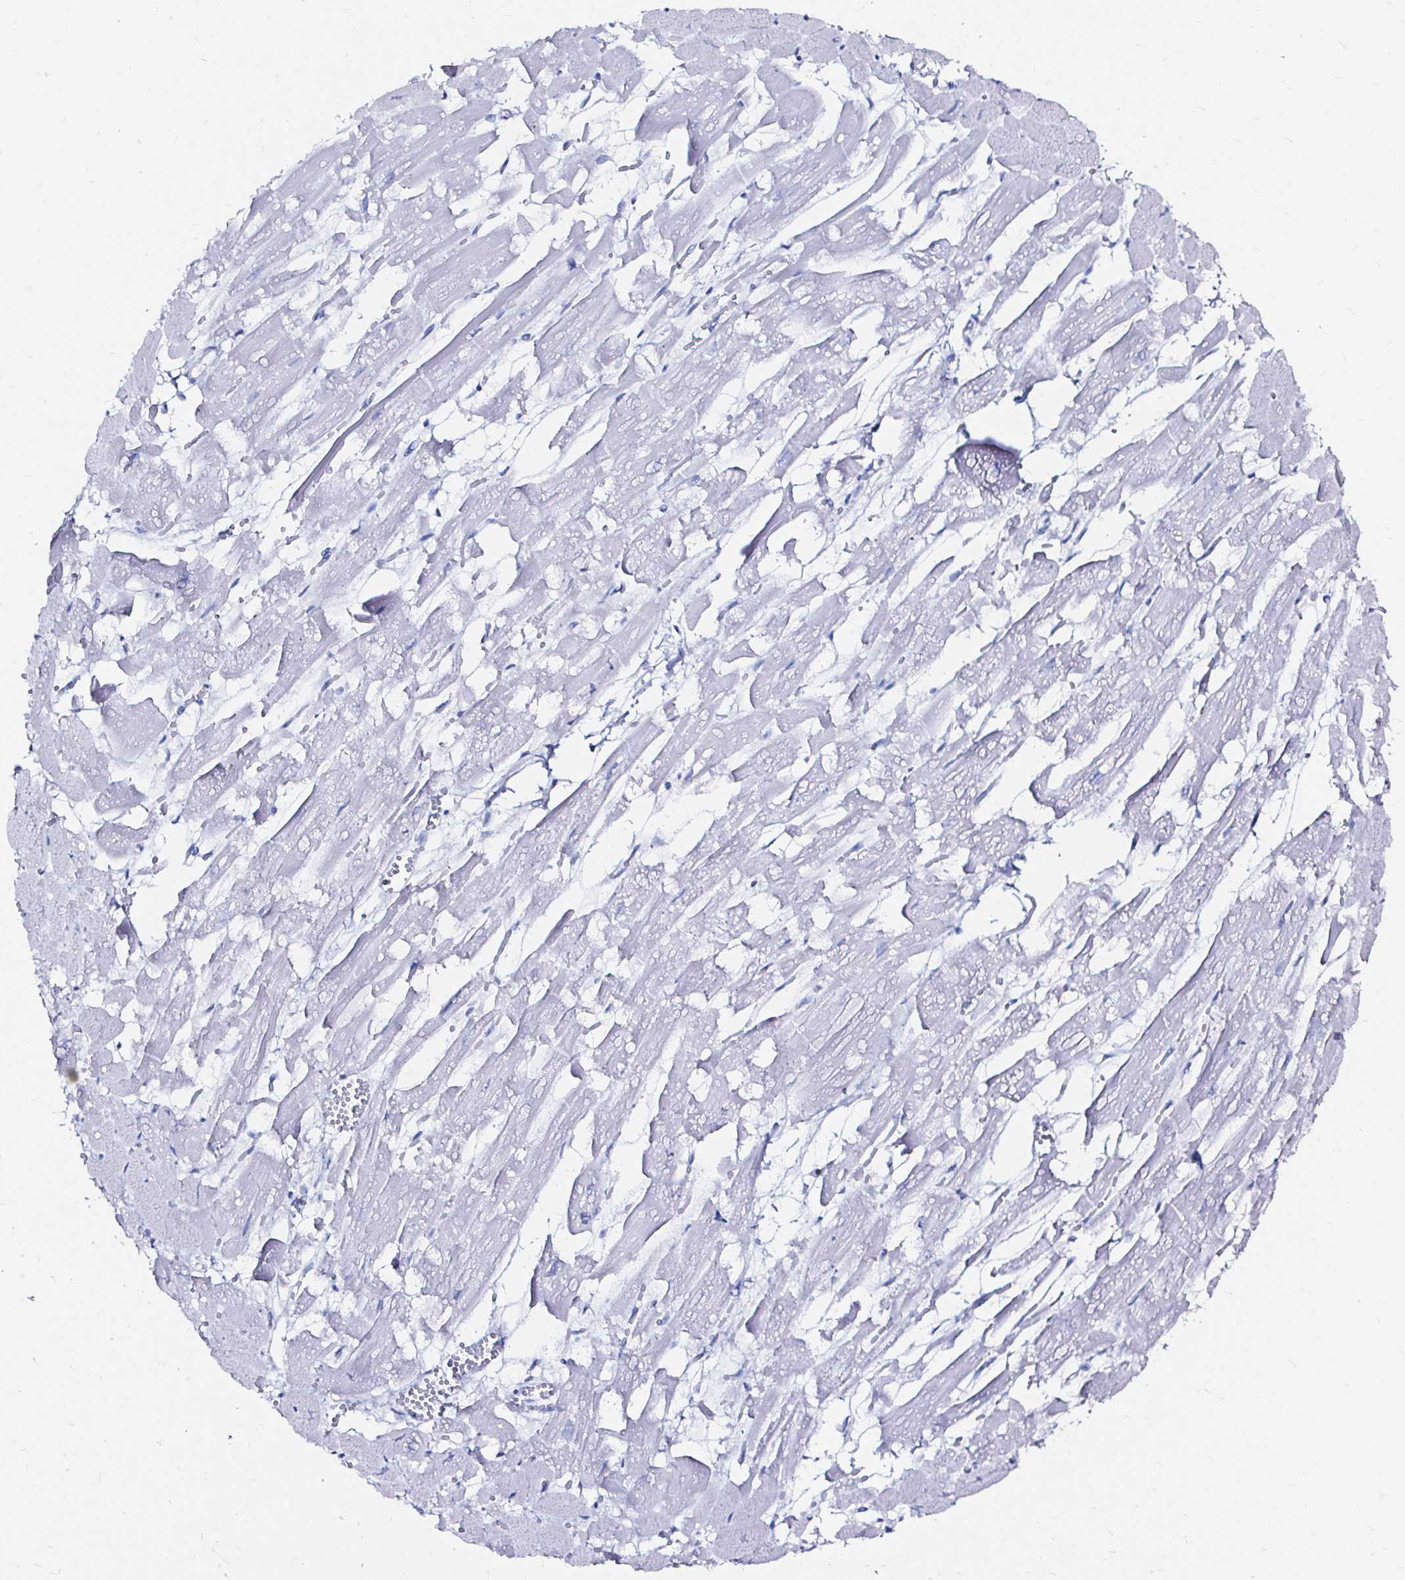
{"staining": {"intensity": "negative", "quantity": "none", "location": "none"}, "tissue": "heart muscle", "cell_type": "Cardiomyocytes", "image_type": "normal", "snomed": [{"axis": "morphology", "description": "Normal tissue, NOS"}, {"axis": "topography", "description": "Heart"}], "caption": "Immunohistochemical staining of normal heart muscle shows no significant staining in cardiomyocytes.", "gene": "ZNF432", "patient": {"sex": "female", "age": 52}}